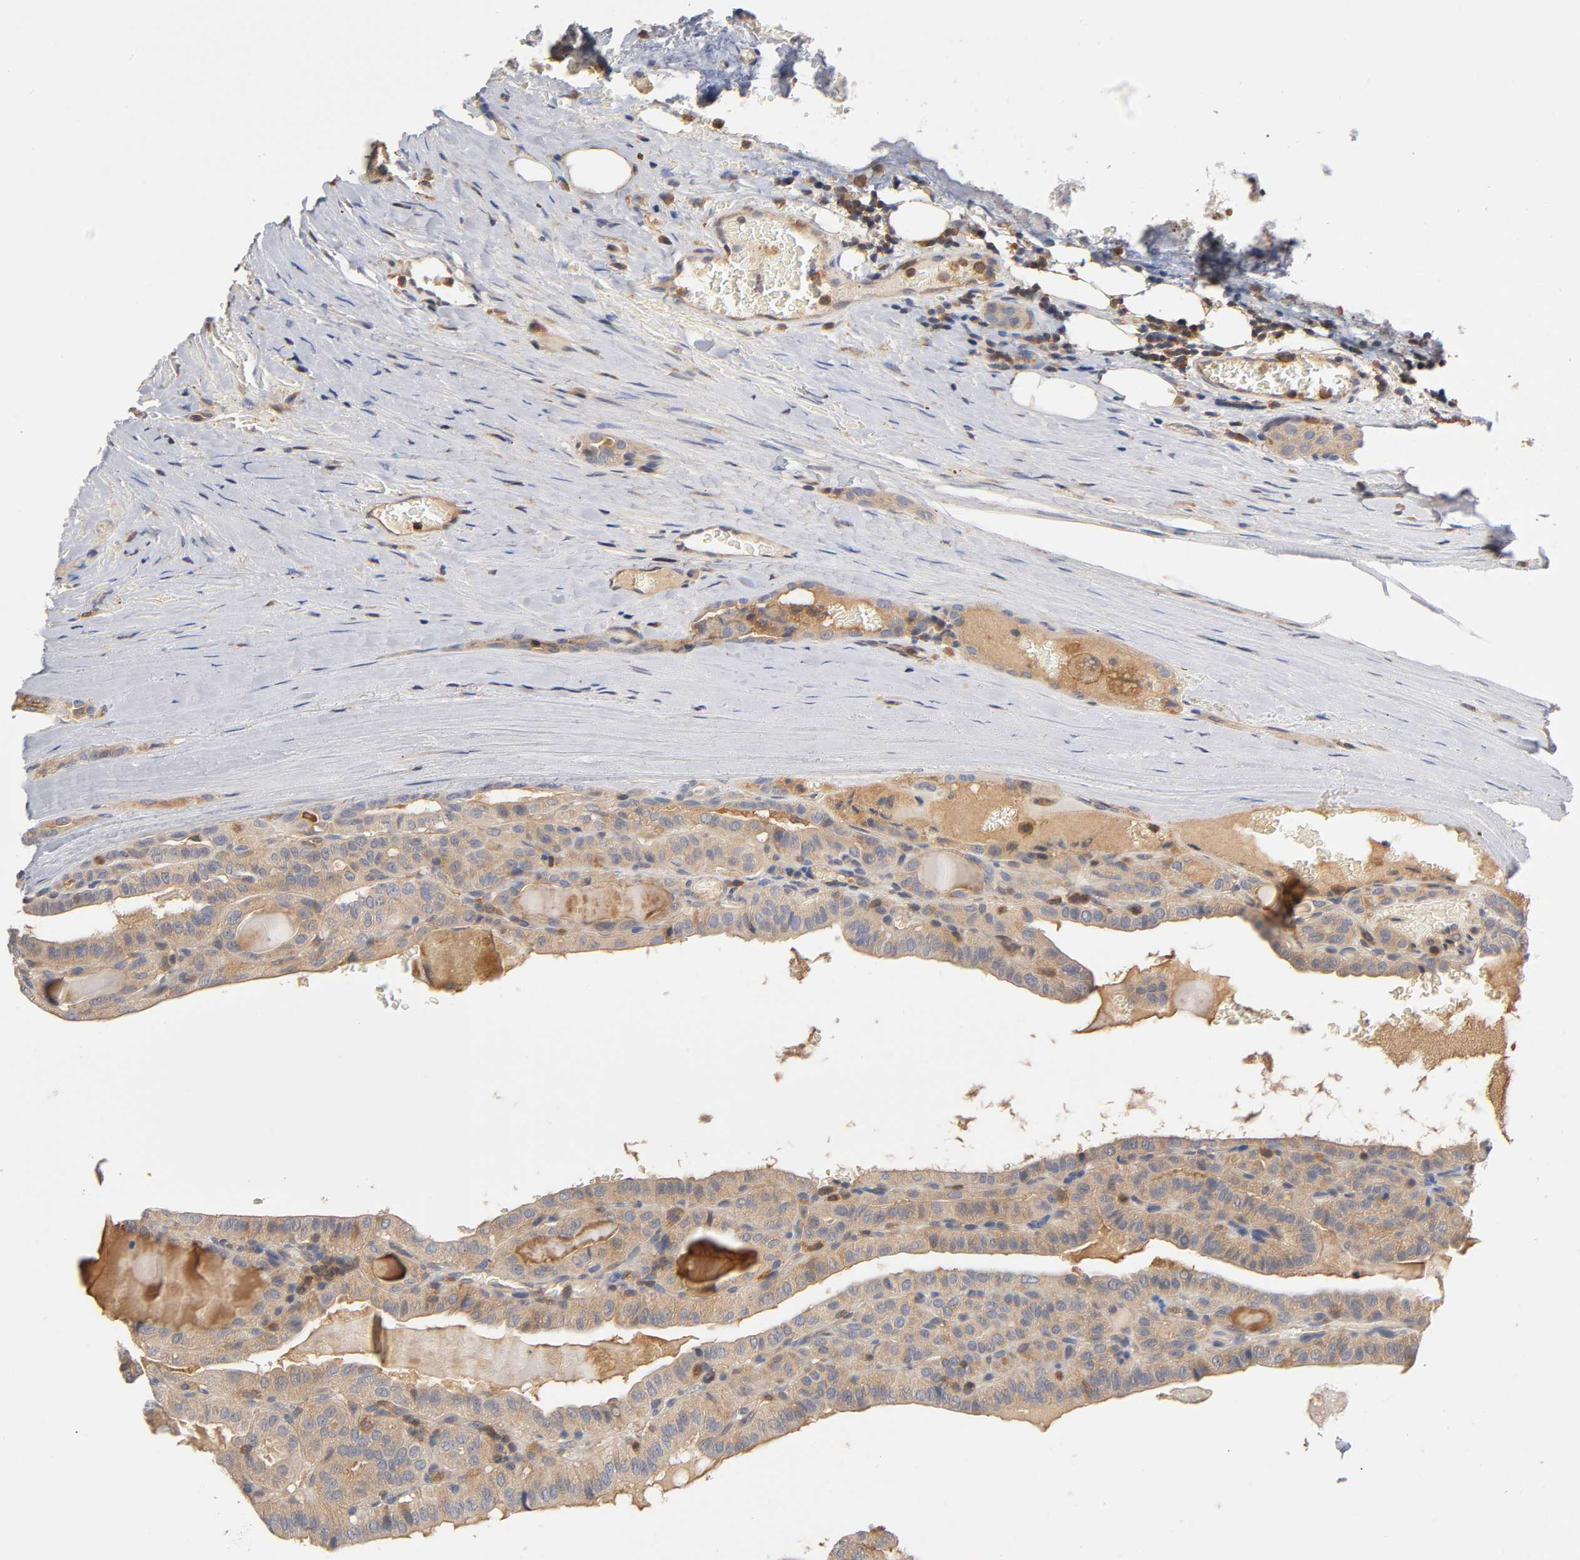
{"staining": {"intensity": "moderate", "quantity": ">75%", "location": "cytoplasmic/membranous"}, "tissue": "thyroid cancer", "cell_type": "Tumor cells", "image_type": "cancer", "snomed": [{"axis": "morphology", "description": "Papillary adenocarcinoma, NOS"}, {"axis": "topography", "description": "Thyroid gland"}], "caption": "An IHC image of tumor tissue is shown. Protein staining in brown shows moderate cytoplasmic/membranous positivity in thyroid cancer (papillary adenocarcinoma) within tumor cells.", "gene": "ACTR2", "patient": {"sex": "male", "age": 77}}